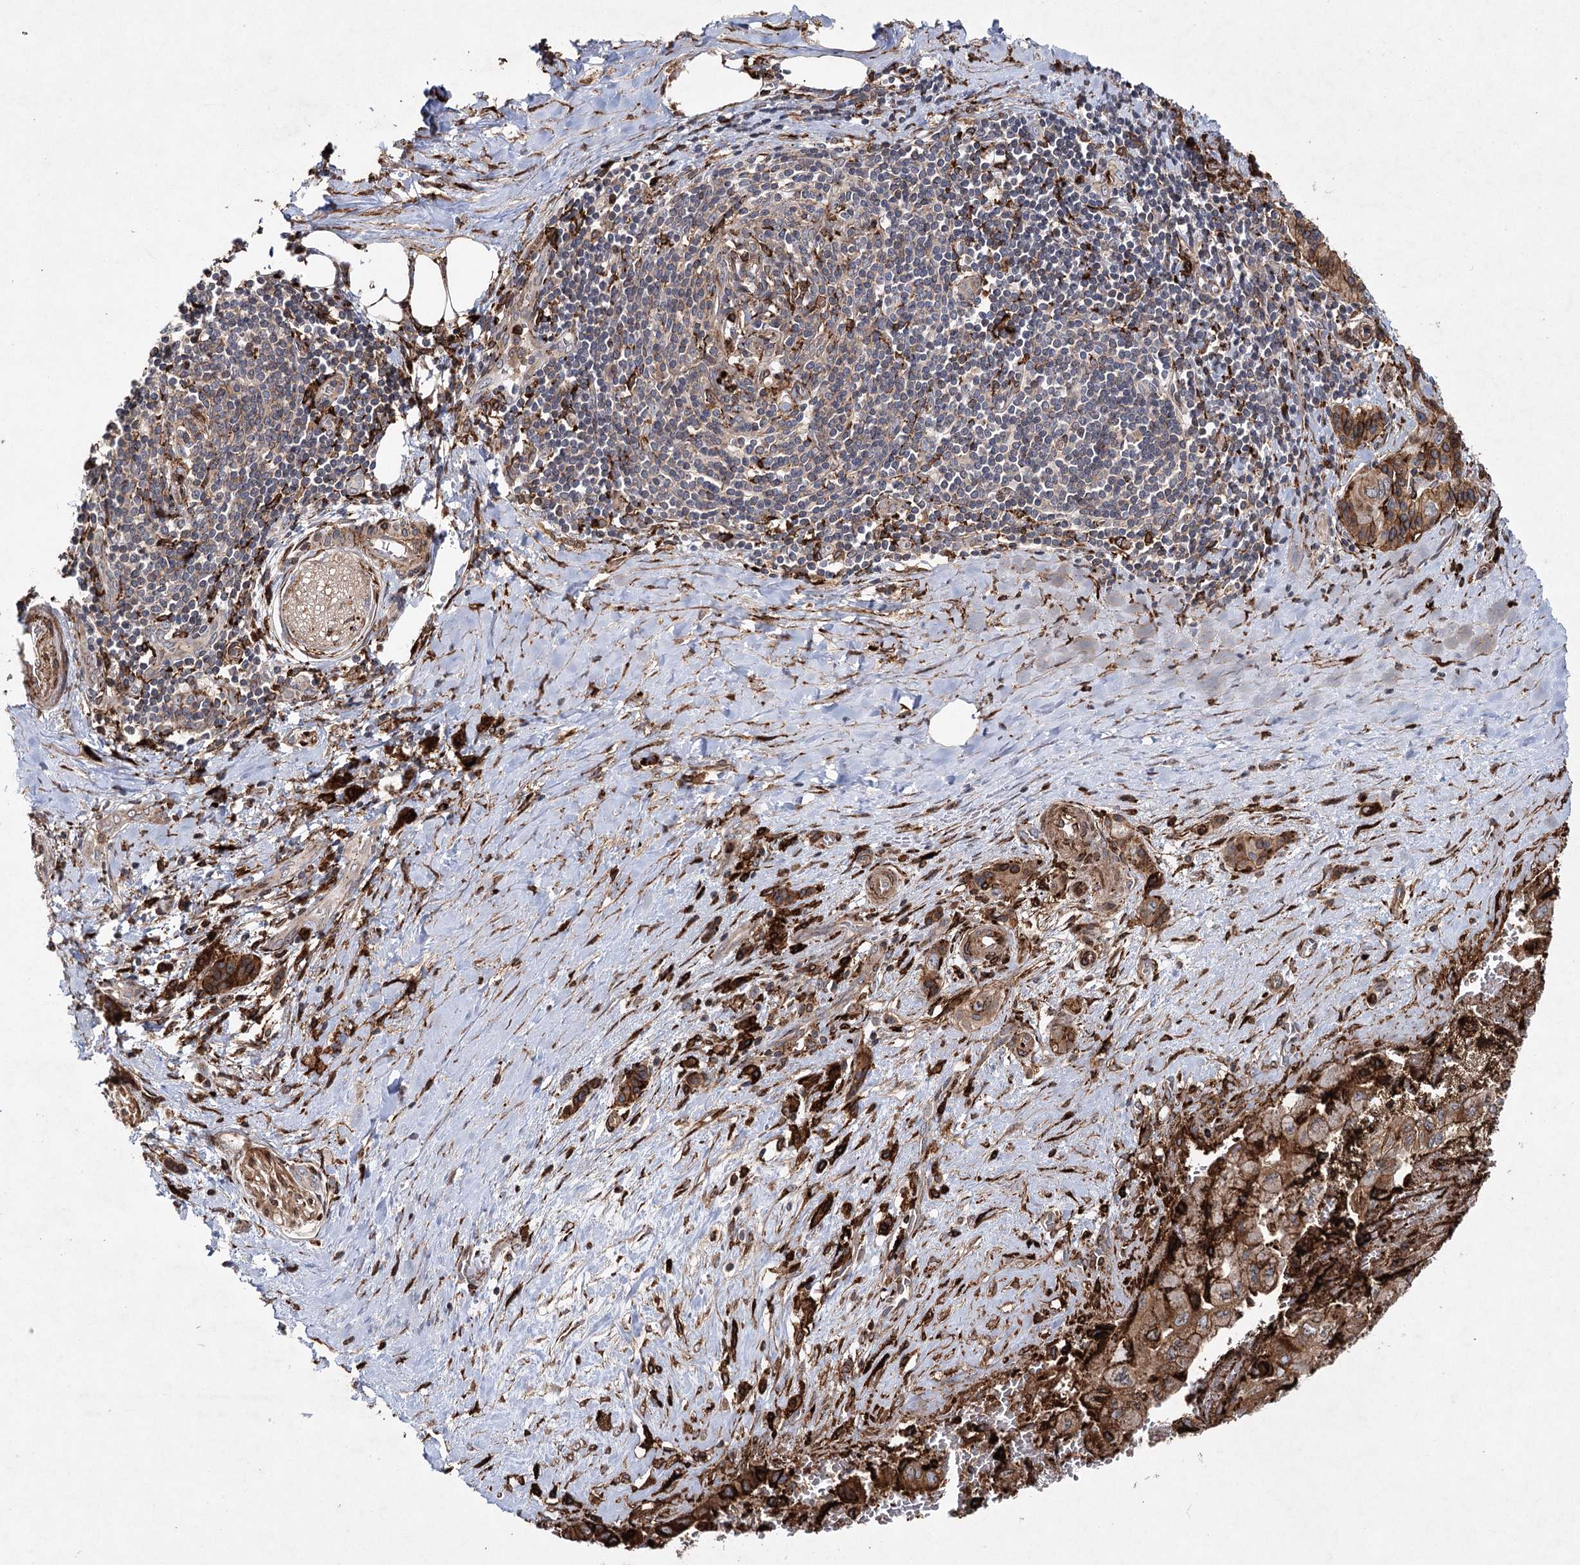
{"staining": {"intensity": "moderate", "quantity": ">75%", "location": "cytoplasmic/membranous"}, "tissue": "pancreatic cancer", "cell_type": "Tumor cells", "image_type": "cancer", "snomed": [{"axis": "morphology", "description": "Adenocarcinoma, NOS"}, {"axis": "topography", "description": "Pancreas"}], "caption": "Brown immunohistochemical staining in human pancreatic cancer (adenocarcinoma) reveals moderate cytoplasmic/membranous staining in about >75% of tumor cells.", "gene": "DCUN1D4", "patient": {"sex": "male", "age": 51}}